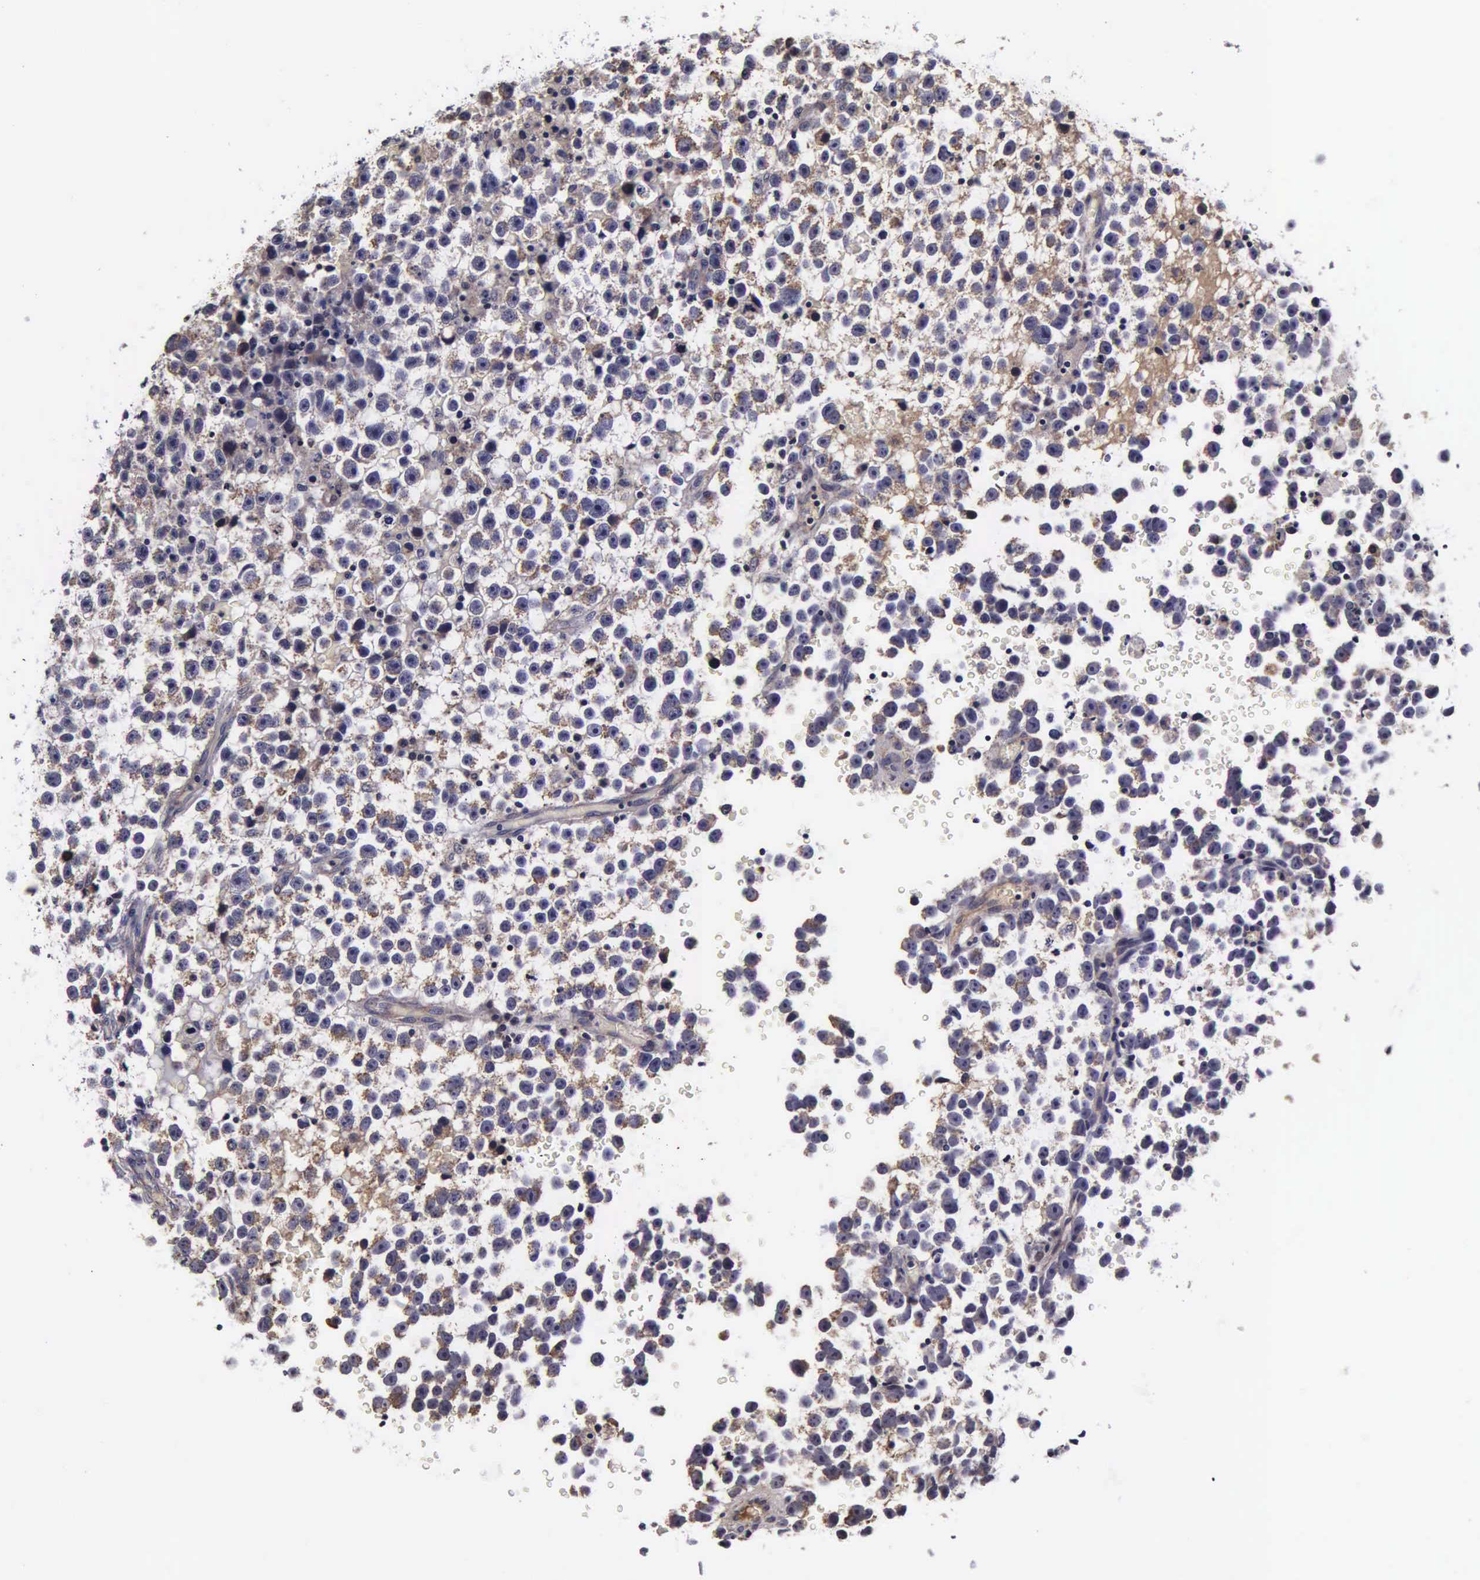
{"staining": {"intensity": "weak", "quantity": "<25%", "location": "cytoplasmic/membranous"}, "tissue": "testis cancer", "cell_type": "Tumor cells", "image_type": "cancer", "snomed": [{"axis": "morphology", "description": "Seminoma, NOS"}, {"axis": "topography", "description": "Testis"}], "caption": "IHC of testis cancer (seminoma) exhibits no expression in tumor cells.", "gene": "PSMA3", "patient": {"sex": "male", "age": 33}}